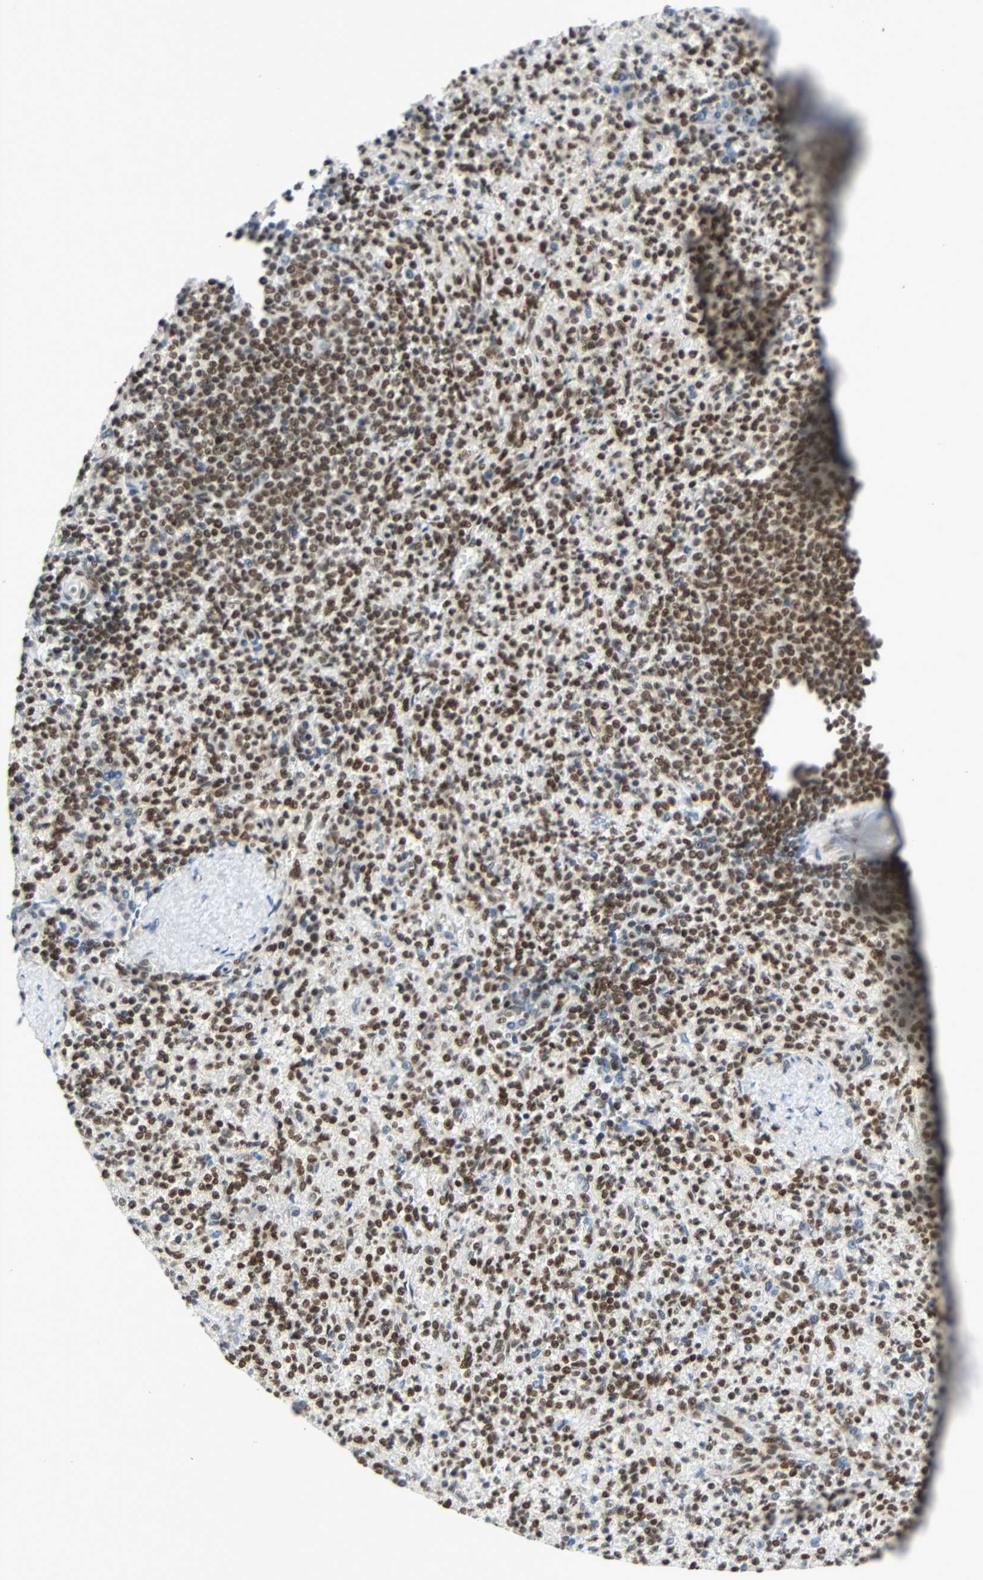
{"staining": {"intensity": "strong", "quantity": ">75%", "location": "nuclear"}, "tissue": "spleen", "cell_type": "Cells in red pulp", "image_type": "normal", "snomed": [{"axis": "morphology", "description": "Normal tissue, NOS"}, {"axis": "topography", "description": "Spleen"}], "caption": "DAB (3,3'-diaminobenzidine) immunohistochemical staining of unremarkable spleen shows strong nuclear protein positivity in about >75% of cells in red pulp. Immunohistochemistry (ihc) stains the protein in brown and the nuclei are stained blue.", "gene": "CDK12", "patient": {"sex": "female", "age": 74}}